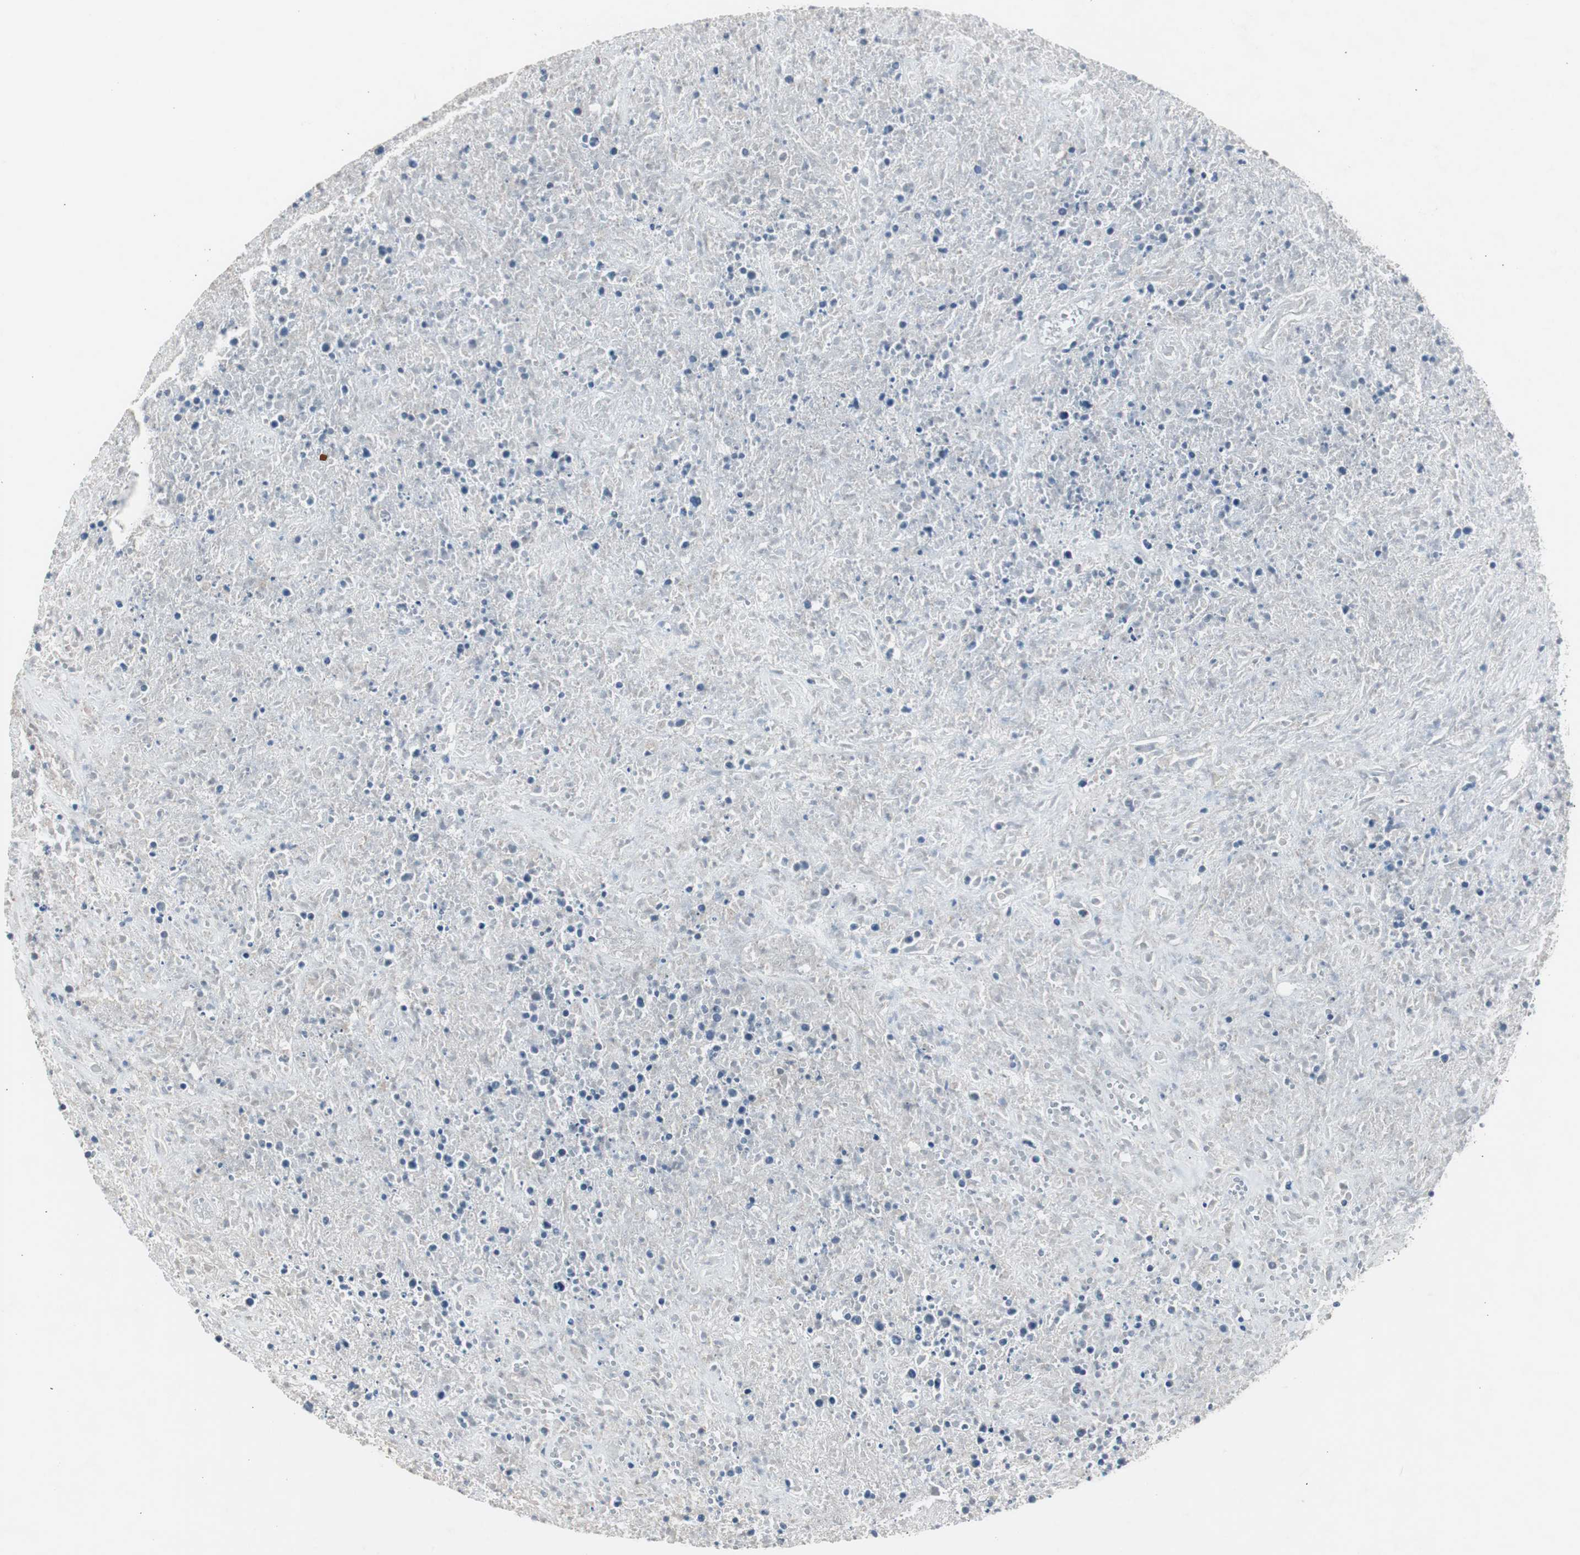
{"staining": {"intensity": "negative", "quantity": "none", "location": "none"}, "tissue": "lymphoma", "cell_type": "Tumor cells", "image_type": "cancer", "snomed": [{"axis": "morphology", "description": "Malignant lymphoma, non-Hodgkin's type, High grade"}, {"axis": "topography", "description": "Lymph node"}], "caption": "Tumor cells show no significant expression in lymphoma. The staining was performed using DAB (3,3'-diaminobenzidine) to visualize the protein expression in brown, while the nuclei were stained in blue with hematoxylin (Magnification: 20x).", "gene": "TK1", "patient": {"sex": "female", "age": 84}}